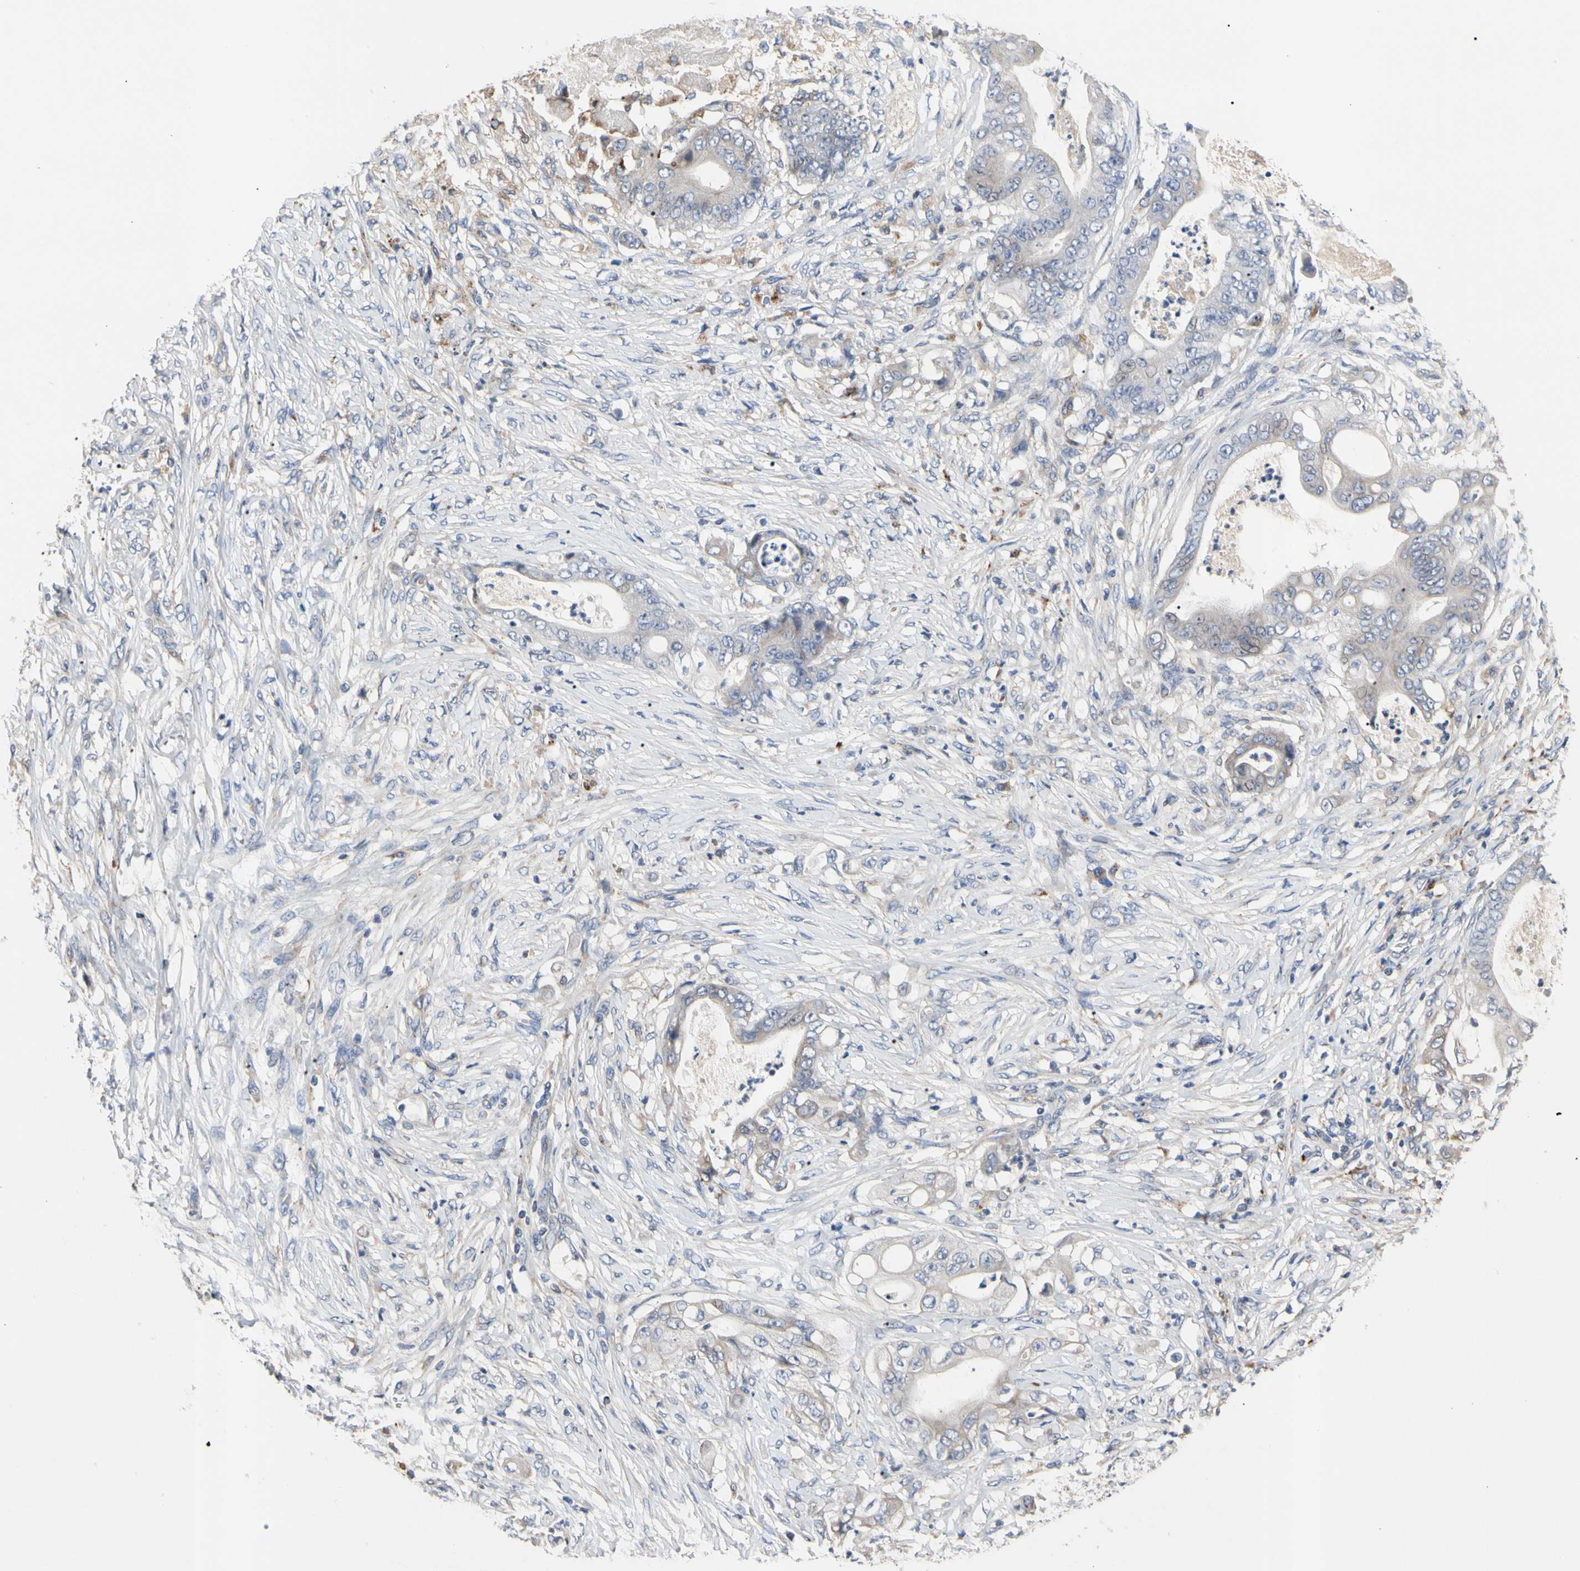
{"staining": {"intensity": "weak", "quantity": "<25%", "location": "cytoplasmic/membranous"}, "tissue": "stomach cancer", "cell_type": "Tumor cells", "image_type": "cancer", "snomed": [{"axis": "morphology", "description": "Adenocarcinoma, NOS"}, {"axis": "topography", "description": "Stomach"}], "caption": "The image exhibits no significant staining in tumor cells of stomach cancer.", "gene": "ADA2", "patient": {"sex": "female", "age": 73}}